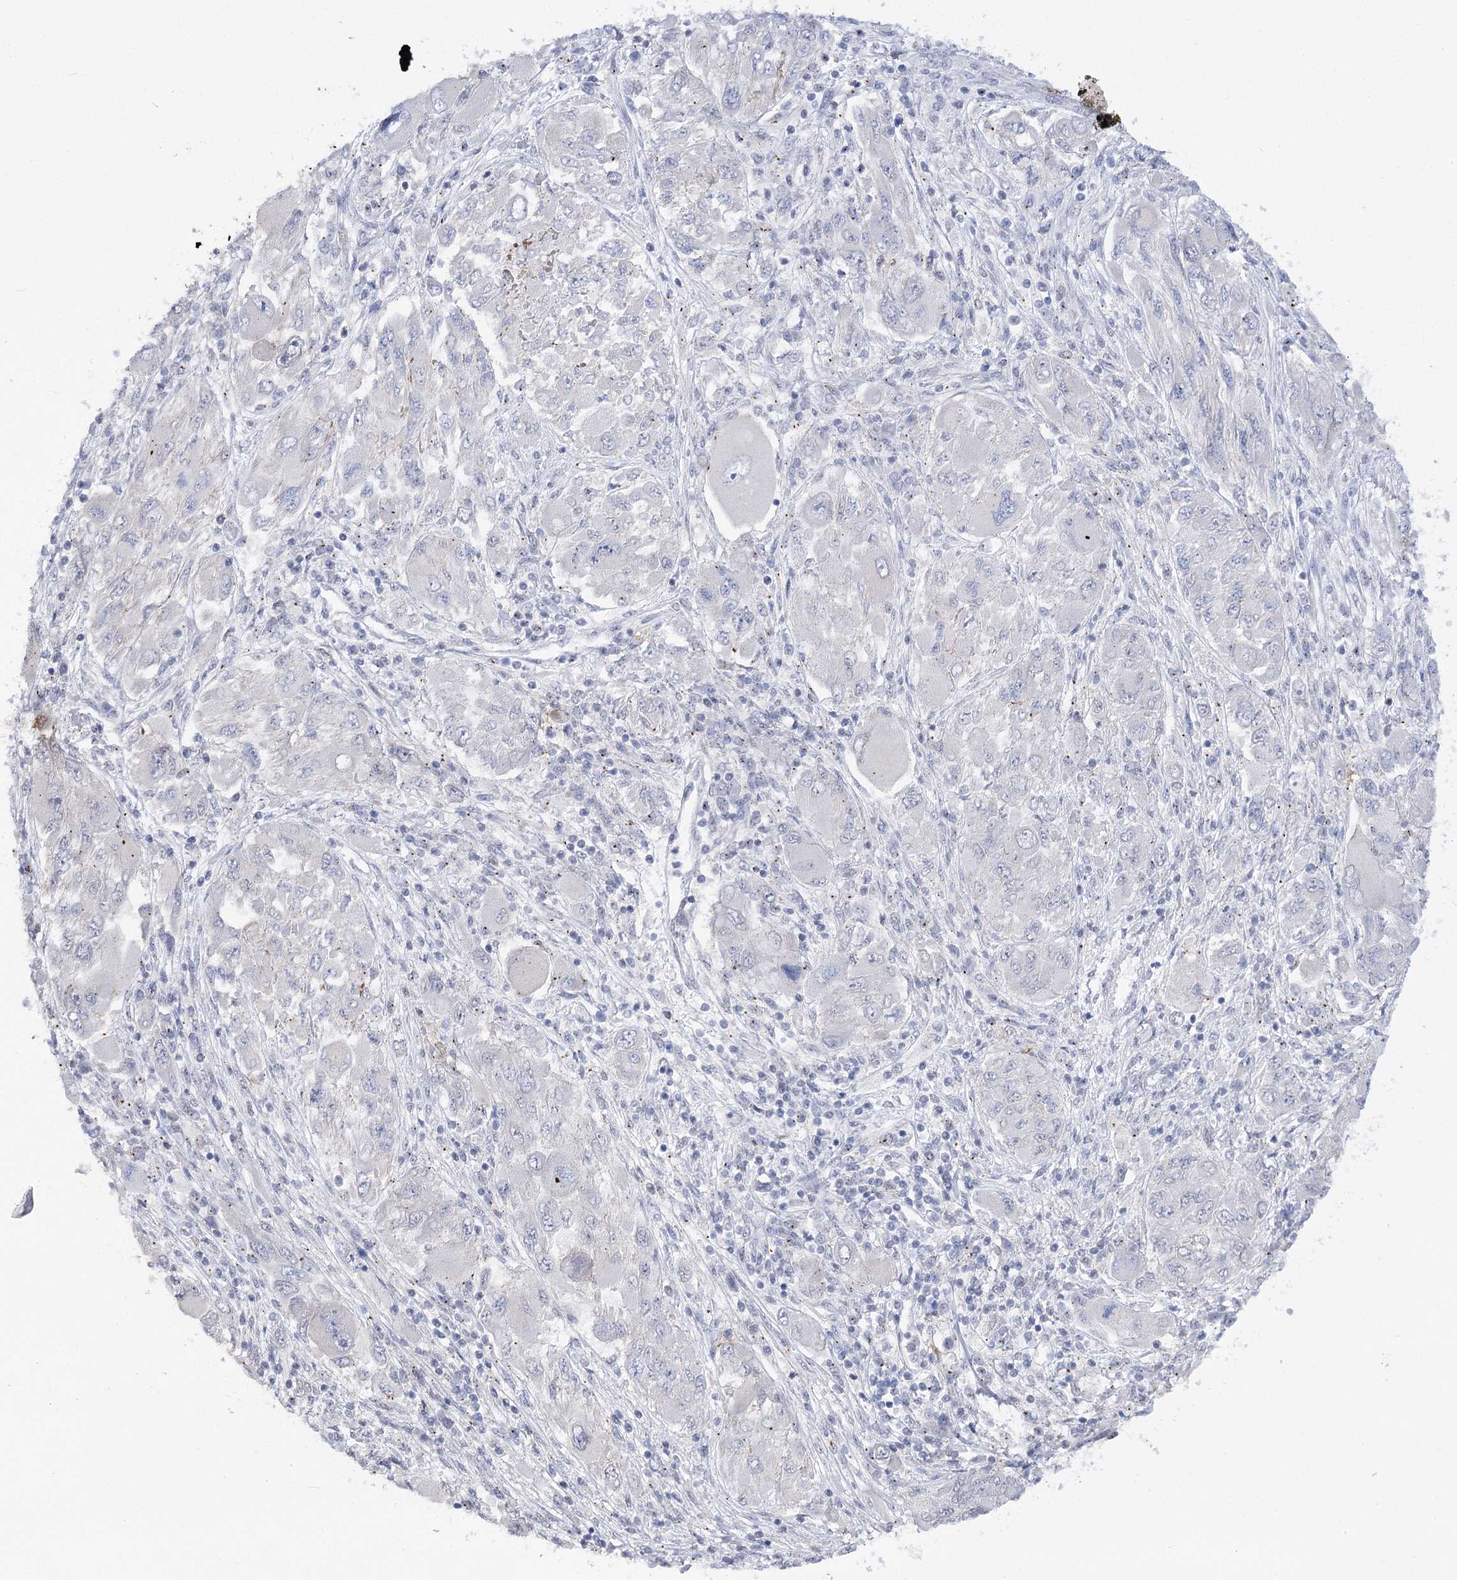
{"staining": {"intensity": "negative", "quantity": "none", "location": "none"}, "tissue": "melanoma", "cell_type": "Tumor cells", "image_type": "cancer", "snomed": [{"axis": "morphology", "description": "Malignant melanoma, NOS"}, {"axis": "topography", "description": "Skin"}], "caption": "Immunohistochemistry (IHC) image of neoplastic tissue: human malignant melanoma stained with DAB (3,3'-diaminobenzidine) demonstrates no significant protein expression in tumor cells. (DAB IHC, high magnification).", "gene": "ATP10B", "patient": {"sex": "female", "age": 91}}